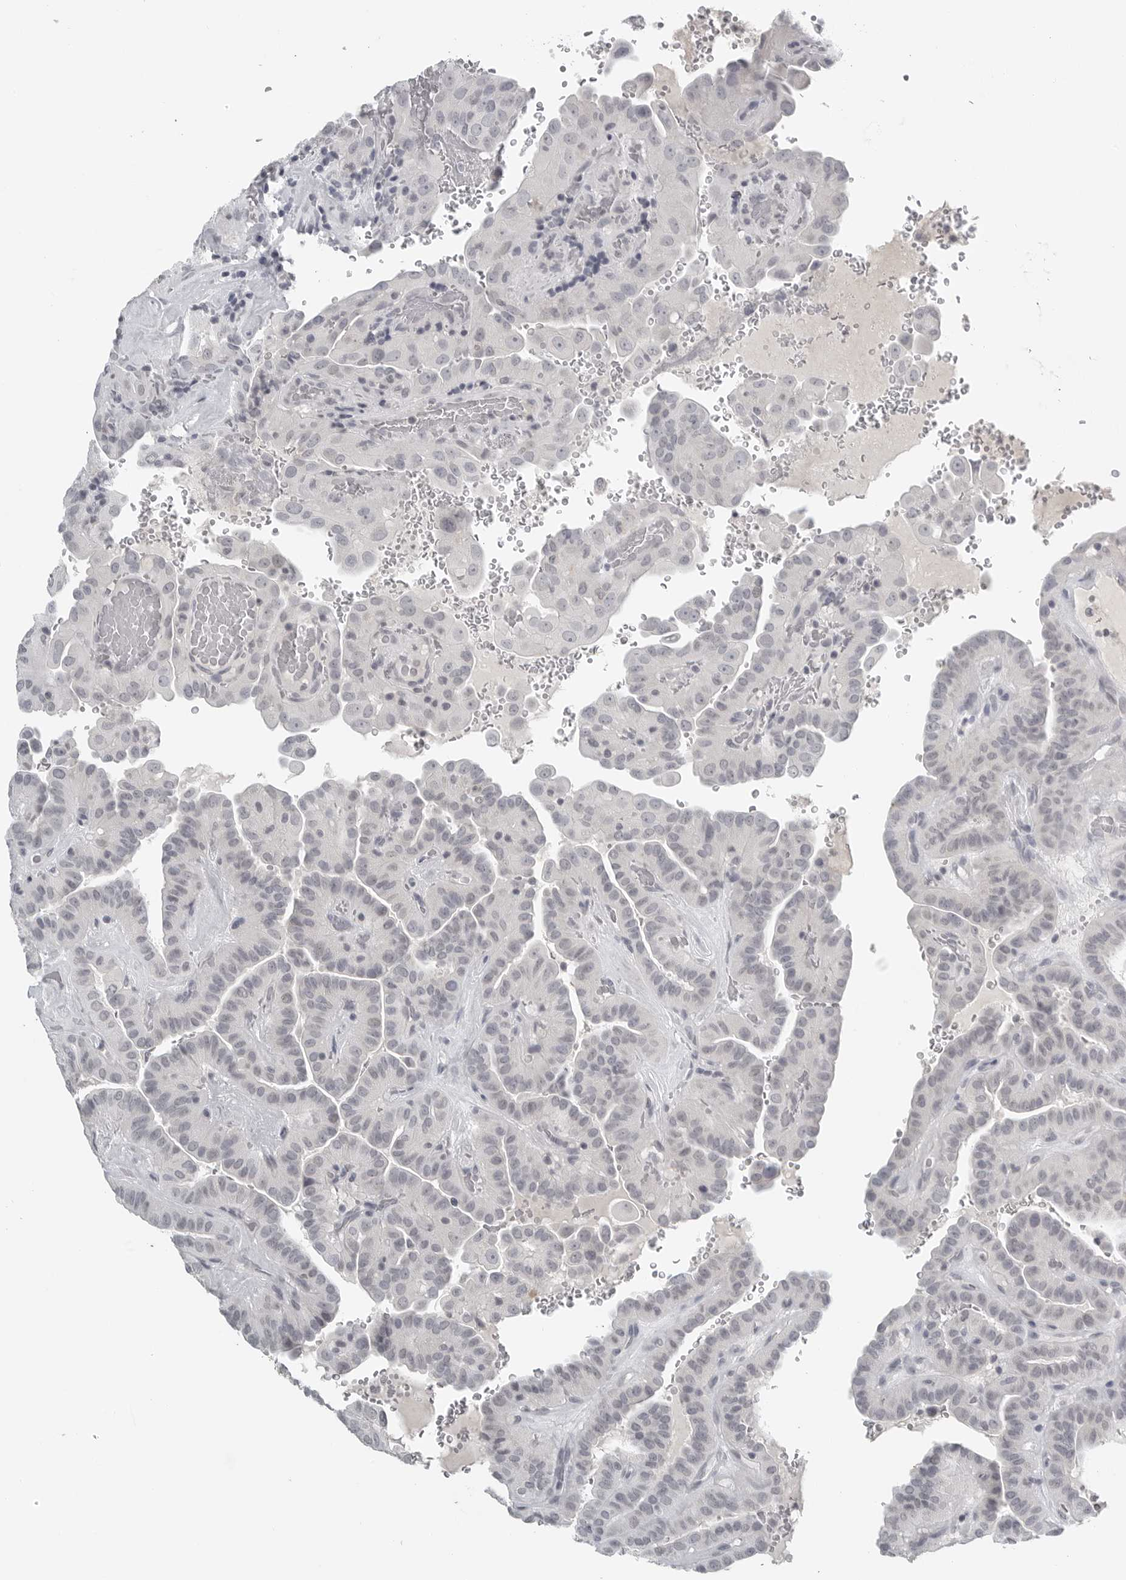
{"staining": {"intensity": "negative", "quantity": "none", "location": "none"}, "tissue": "thyroid cancer", "cell_type": "Tumor cells", "image_type": "cancer", "snomed": [{"axis": "morphology", "description": "Papillary adenocarcinoma, NOS"}, {"axis": "topography", "description": "Thyroid gland"}], "caption": "Thyroid cancer (papillary adenocarcinoma) was stained to show a protein in brown. There is no significant staining in tumor cells.", "gene": "BPIFA1", "patient": {"sex": "male", "age": 77}}